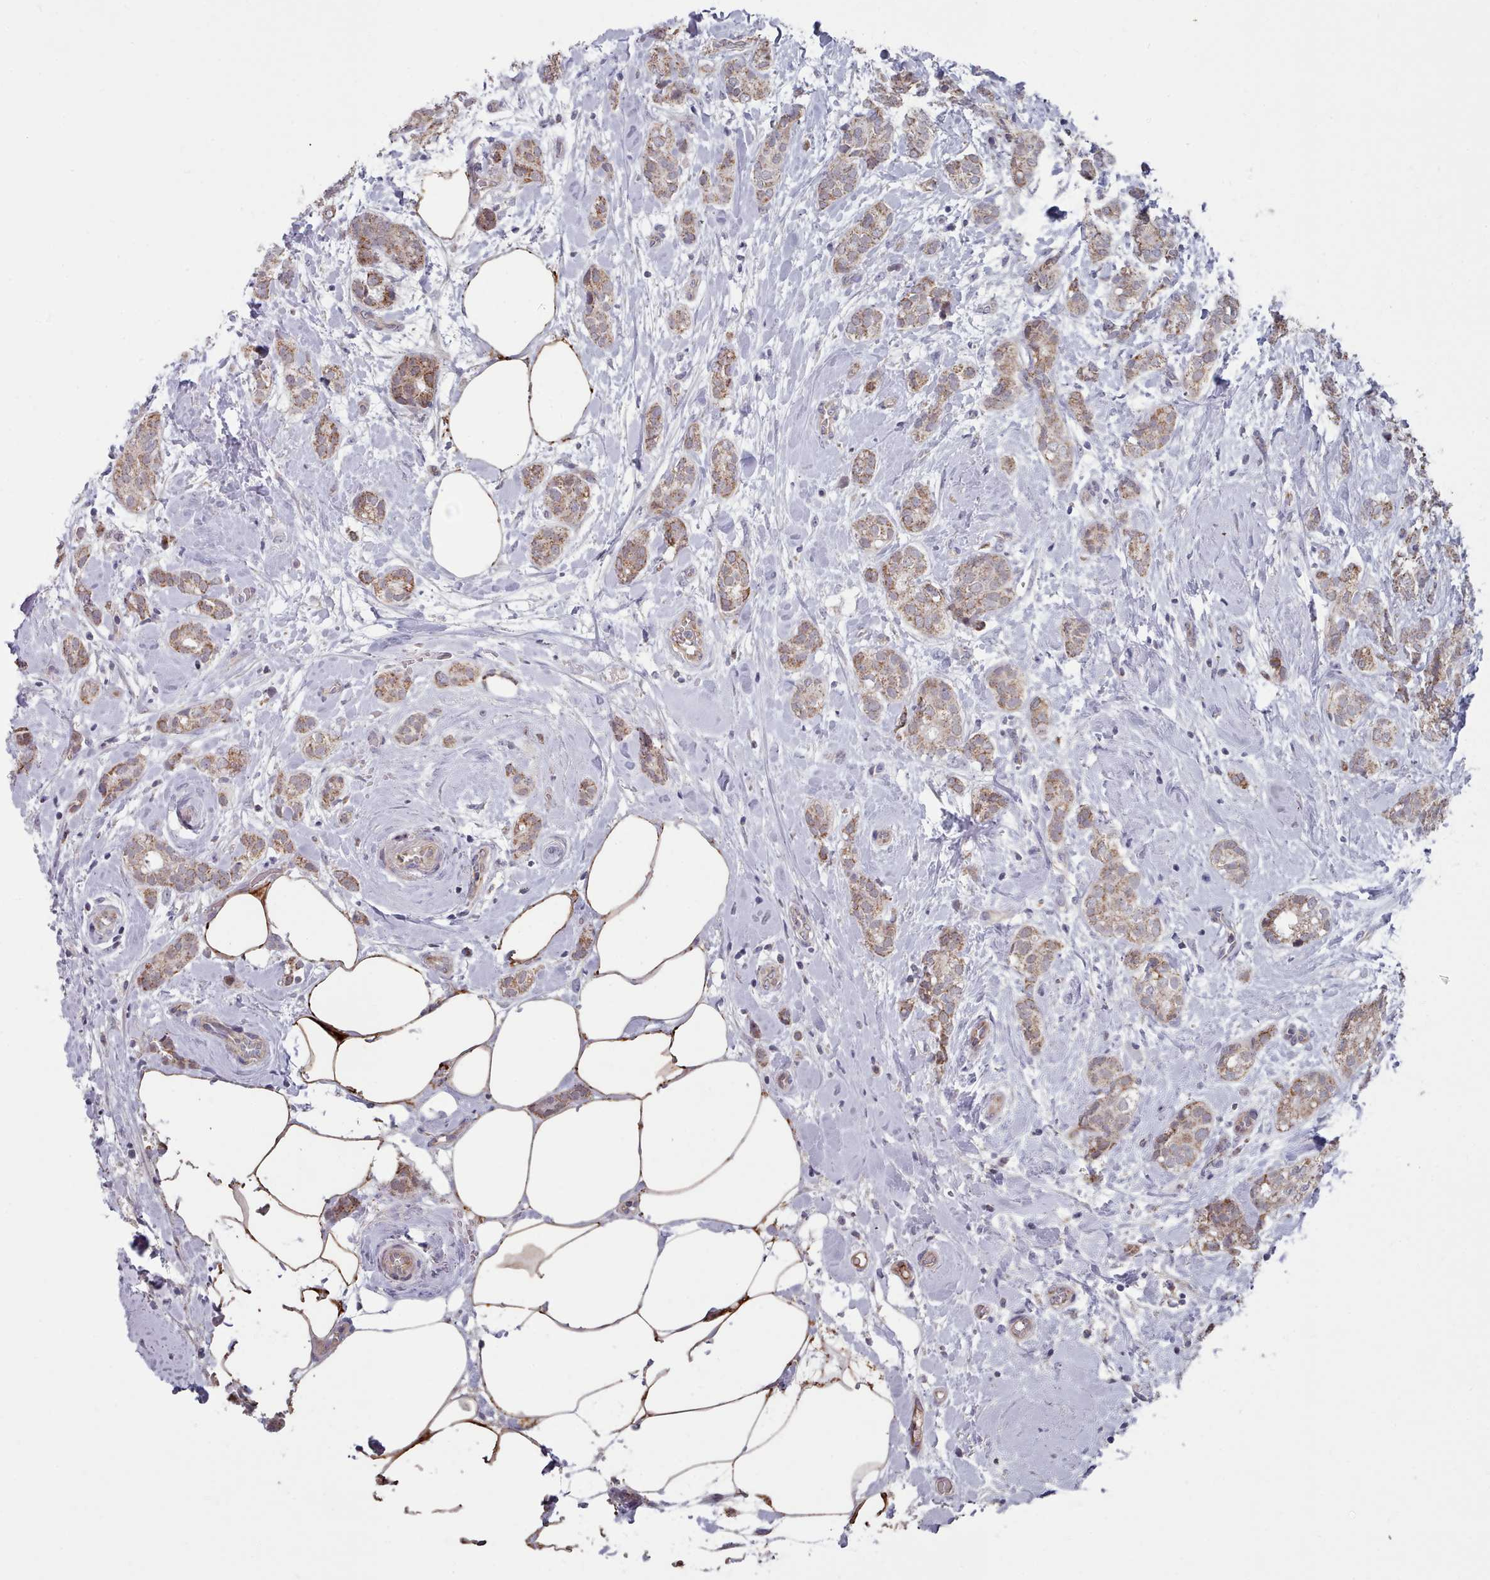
{"staining": {"intensity": "moderate", "quantity": ">75%", "location": "cytoplasmic/membranous"}, "tissue": "breast cancer", "cell_type": "Tumor cells", "image_type": "cancer", "snomed": [{"axis": "morphology", "description": "Duct carcinoma"}, {"axis": "topography", "description": "Breast"}], "caption": "A histopathology image showing moderate cytoplasmic/membranous expression in approximately >75% of tumor cells in intraductal carcinoma (breast), as visualized by brown immunohistochemical staining.", "gene": "TRARG1", "patient": {"sex": "female", "age": 73}}